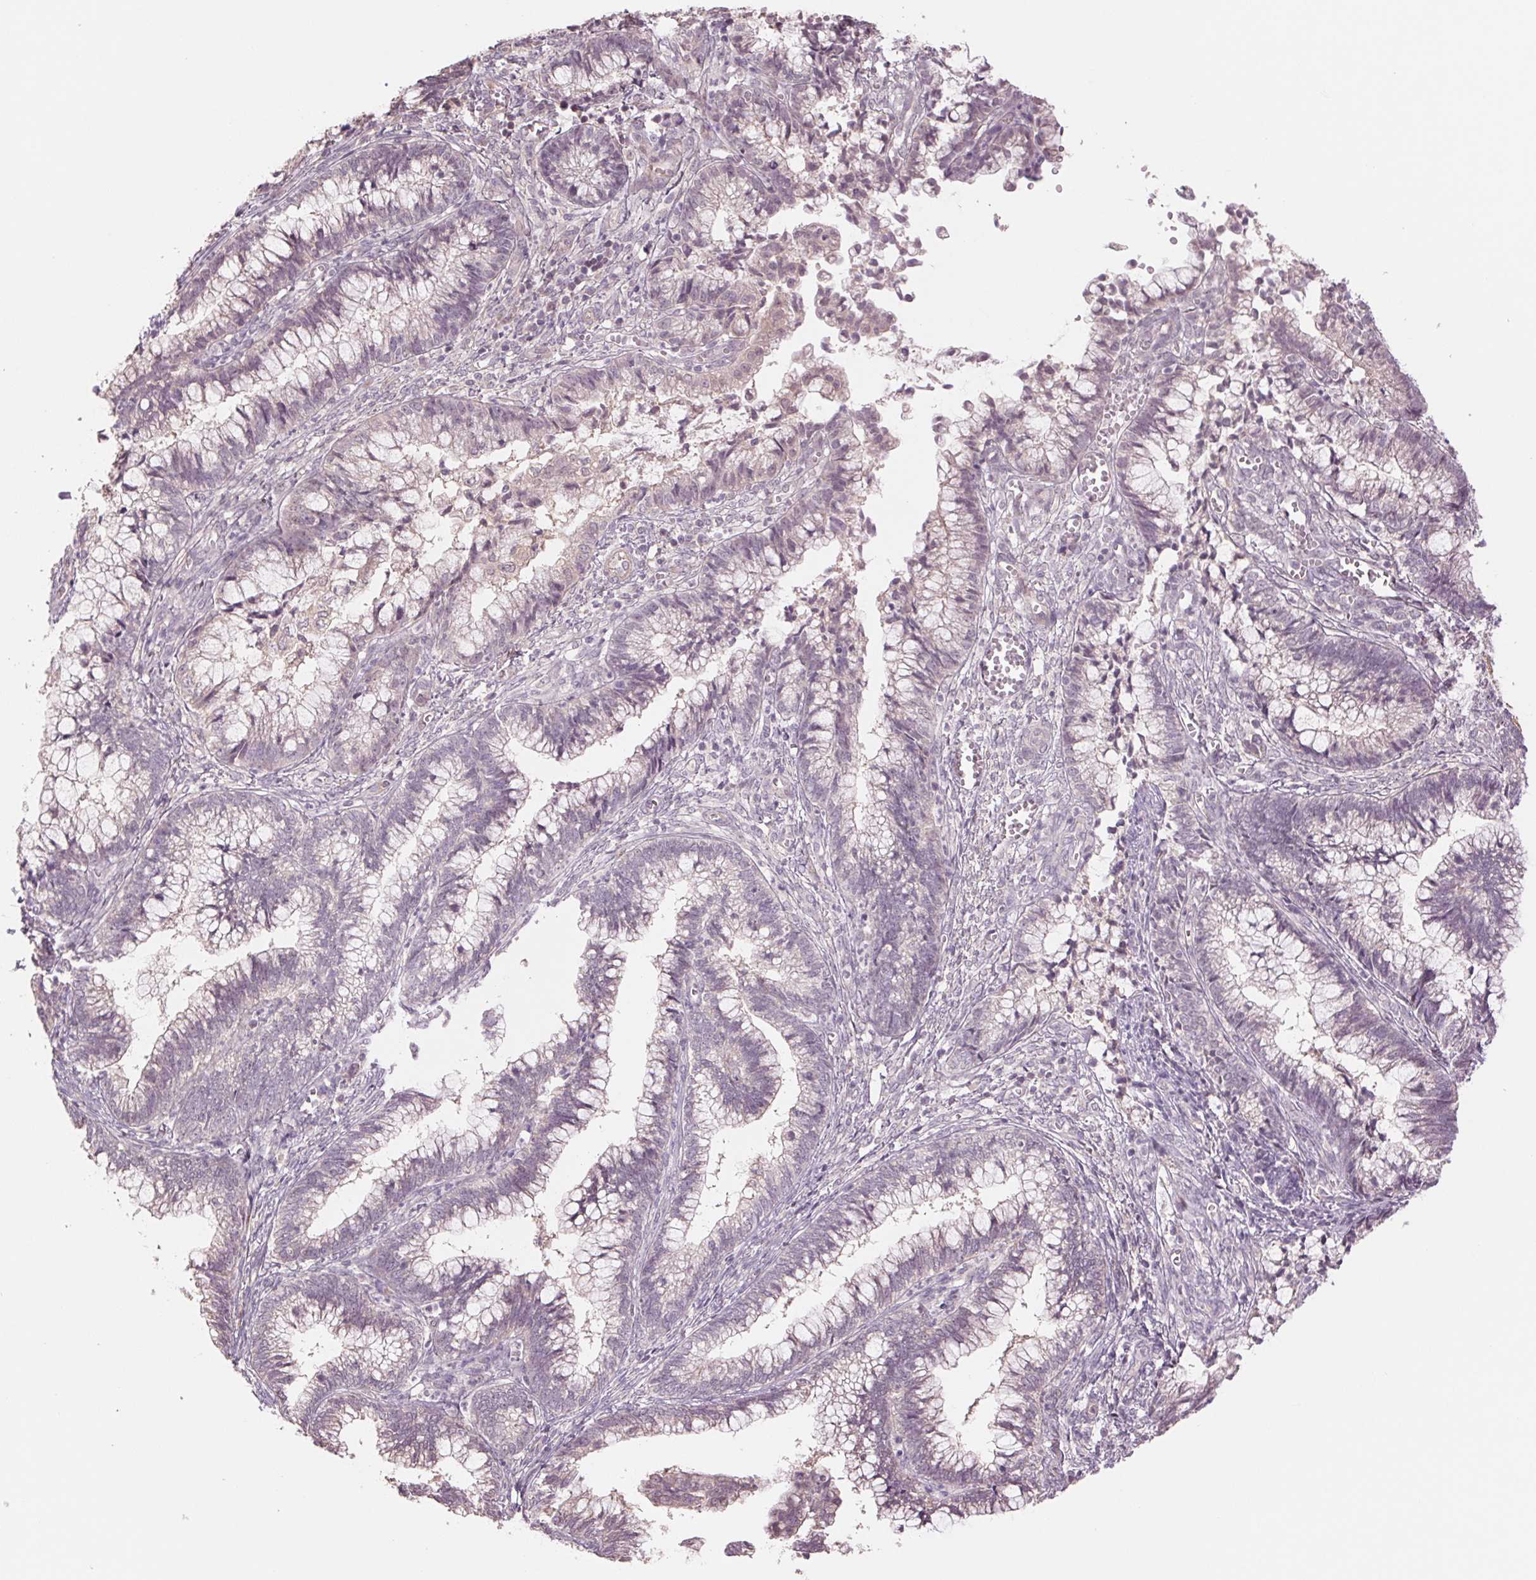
{"staining": {"intensity": "negative", "quantity": "none", "location": "none"}, "tissue": "cervical cancer", "cell_type": "Tumor cells", "image_type": "cancer", "snomed": [{"axis": "morphology", "description": "Adenocarcinoma, NOS"}, {"axis": "topography", "description": "Cervix"}], "caption": "This is an IHC micrograph of cervical cancer. There is no positivity in tumor cells.", "gene": "PPIA", "patient": {"sex": "female", "age": 44}}